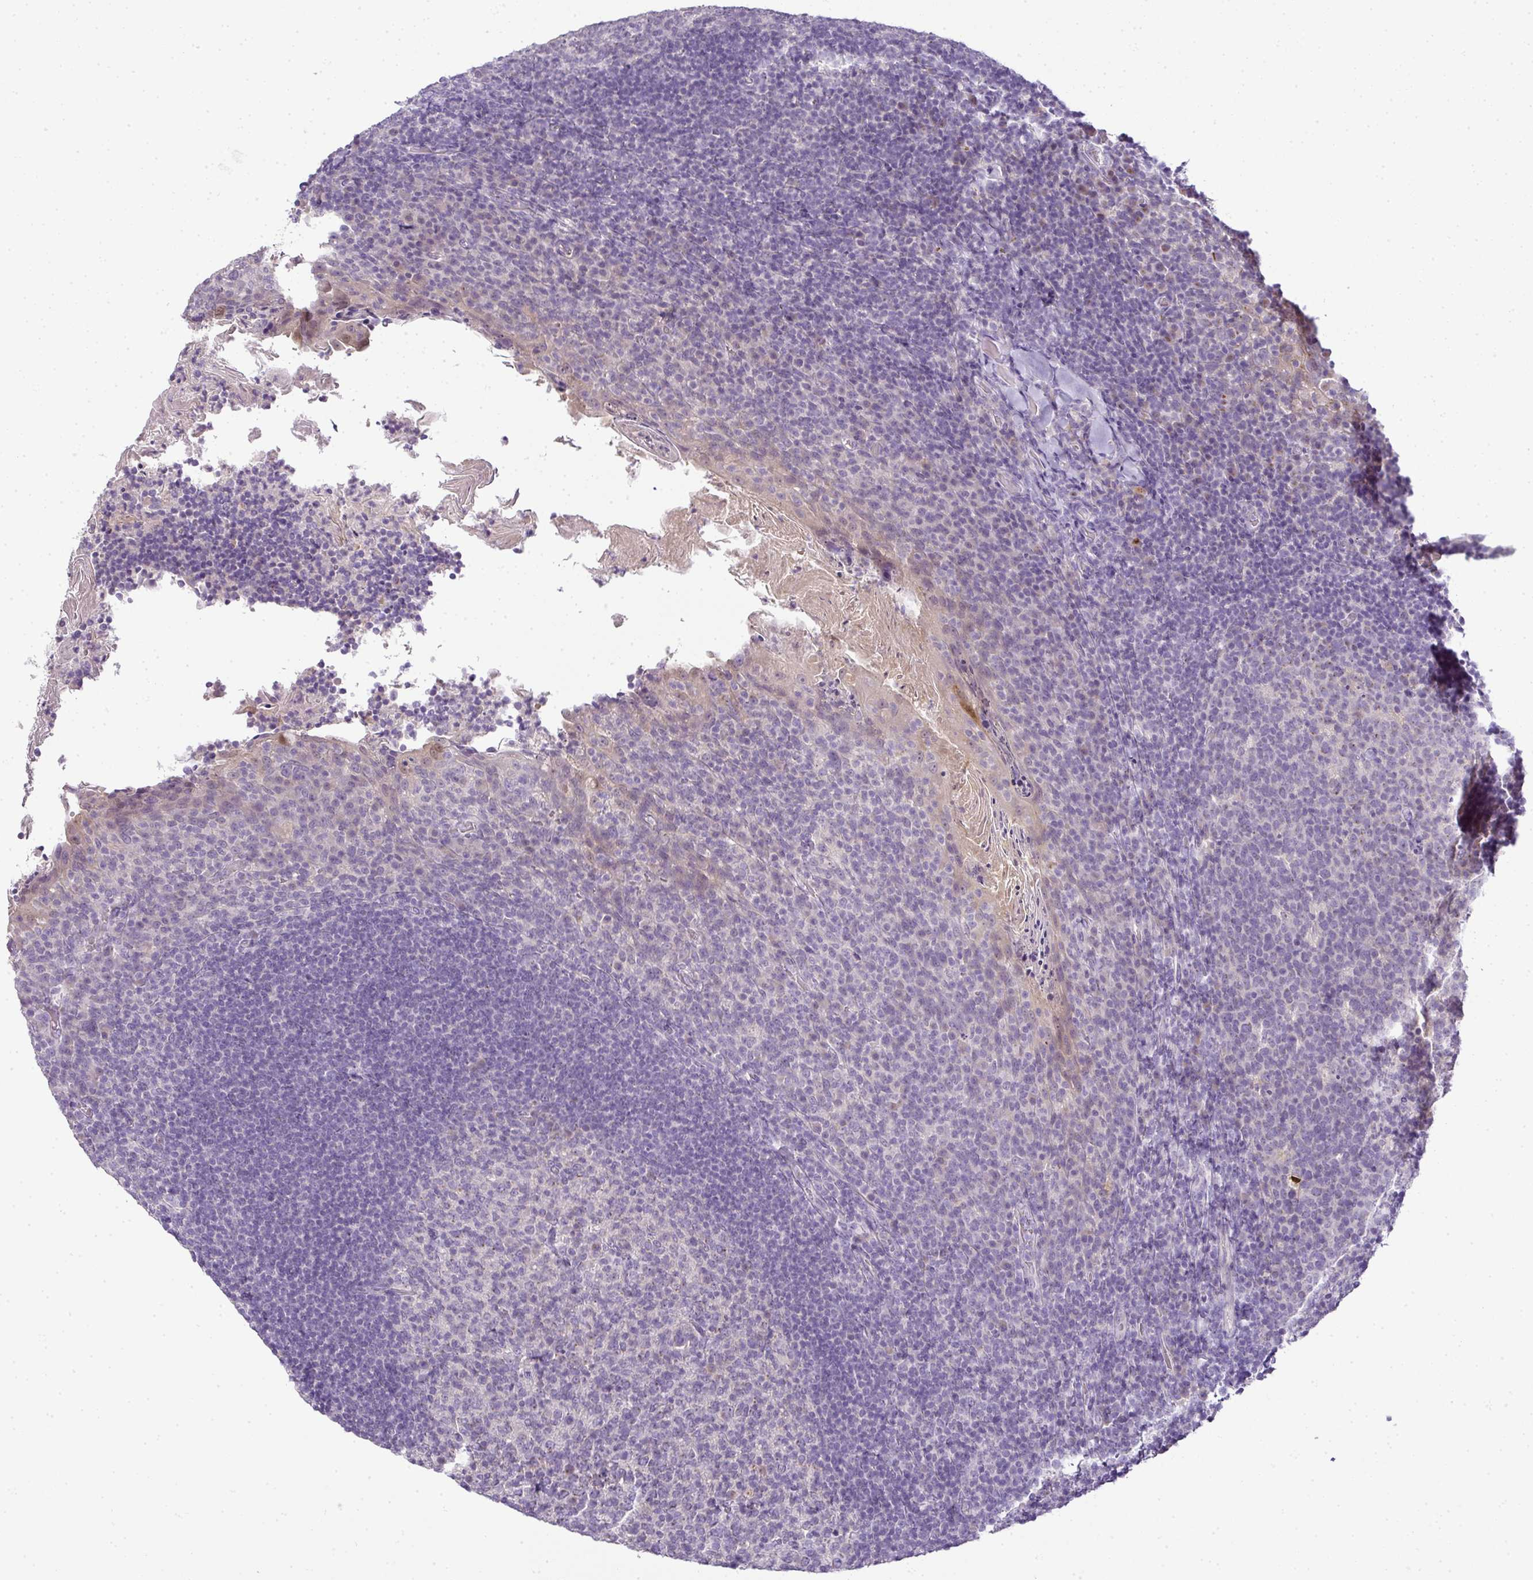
{"staining": {"intensity": "negative", "quantity": "none", "location": "none"}, "tissue": "tonsil", "cell_type": "Germinal center cells", "image_type": "normal", "snomed": [{"axis": "morphology", "description": "Normal tissue, NOS"}, {"axis": "topography", "description": "Tonsil"}], "caption": "Human tonsil stained for a protein using immunohistochemistry exhibits no staining in germinal center cells.", "gene": "CMPK1", "patient": {"sex": "female", "age": 10}}